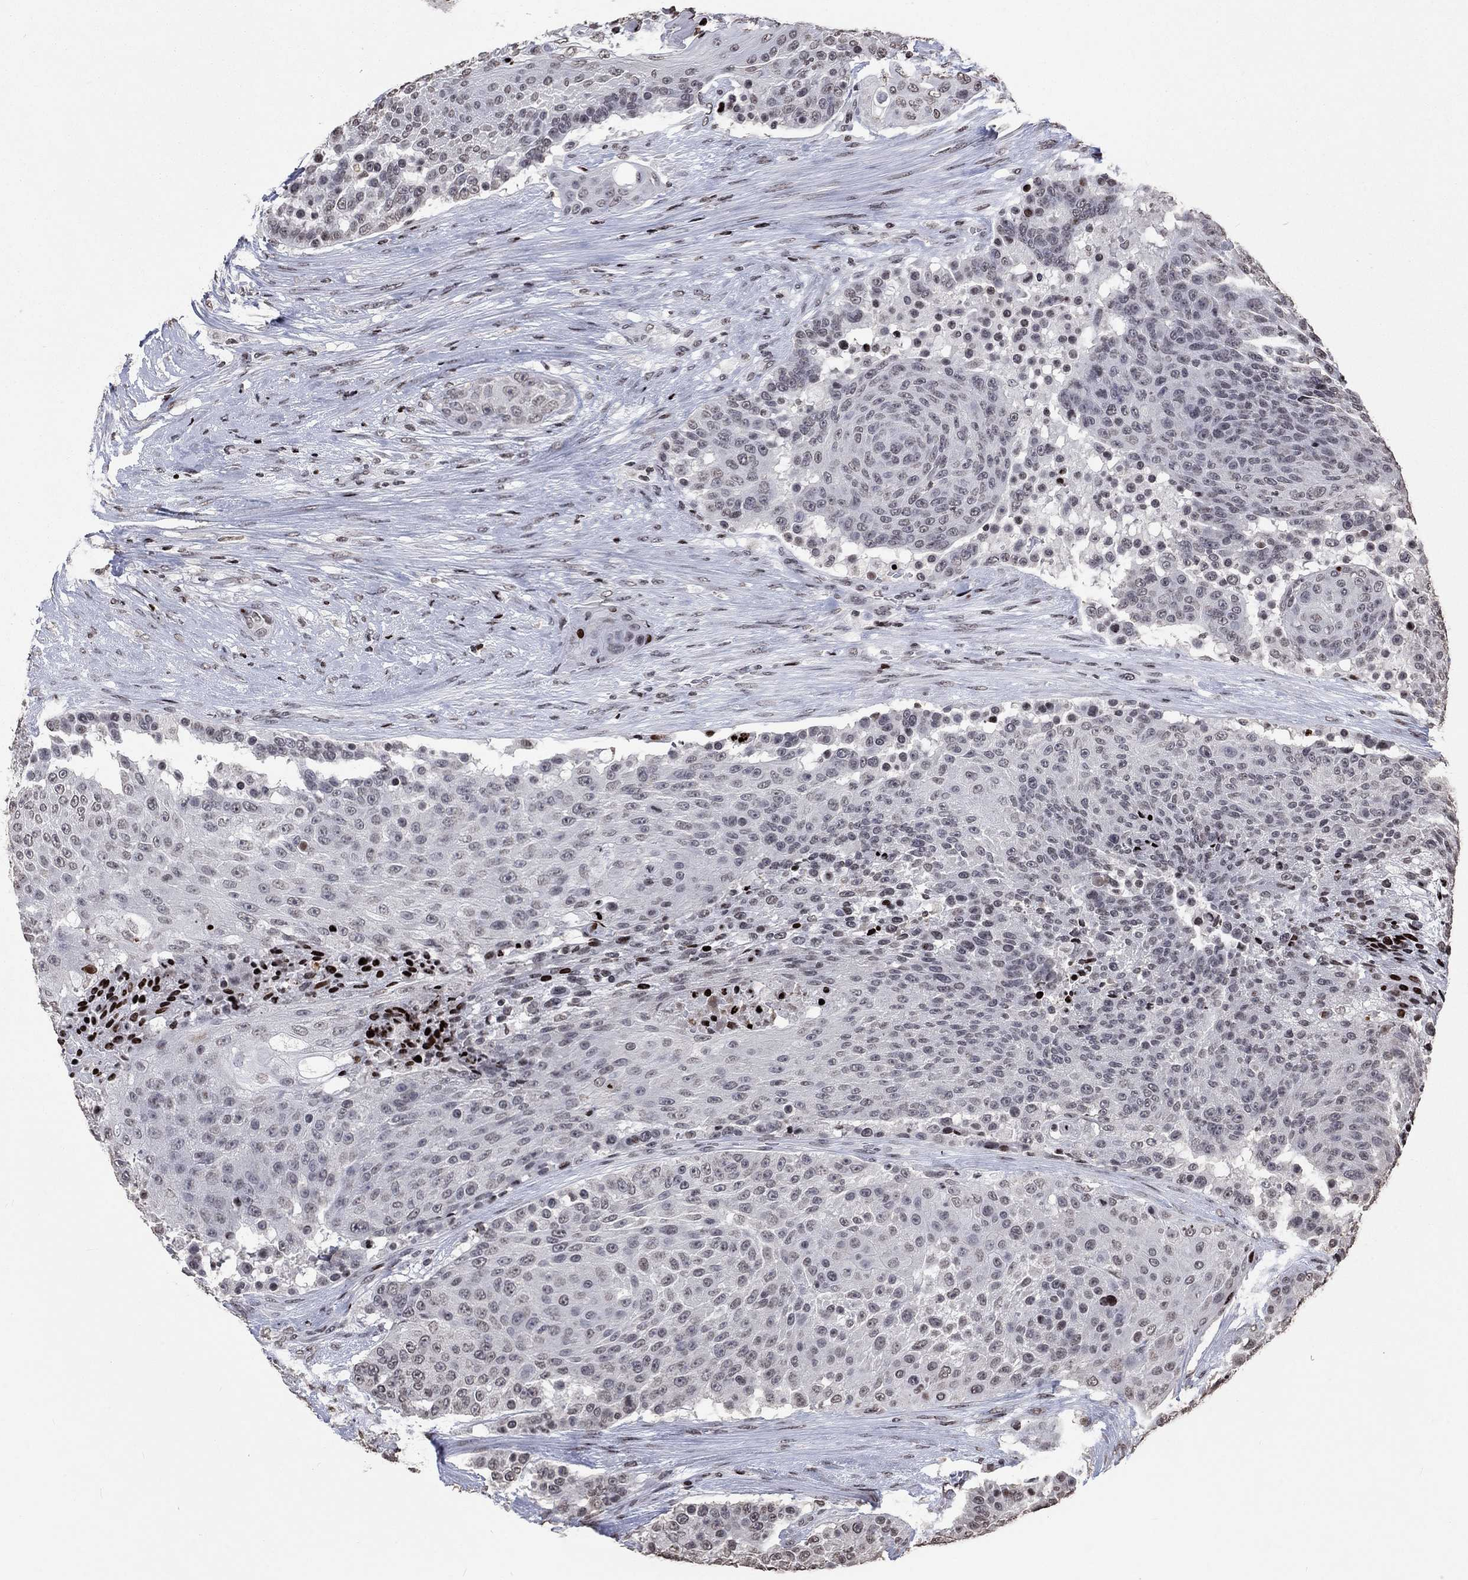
{"staining": {"intensity": "negative", "quantity": "none", "location": "none"}, "tissue": "urothelial cancer", "cell_type": "Tumor cells", "image_type": "cancer", "snomed": [{"axis": "morphology", "description": "Urothelial carcinoma, High grade"}, {"axis": "topography", "description": "Urinary bladder"}], "caption": "Tumor cells show no significant protein positivity in urothelial cancer. The staining is performed using DAB brown chromogen with nuclei counter-stained in using hematoxylin.", "gene": "SRSF3", "patient": {"sex": "female", "age": 63}}